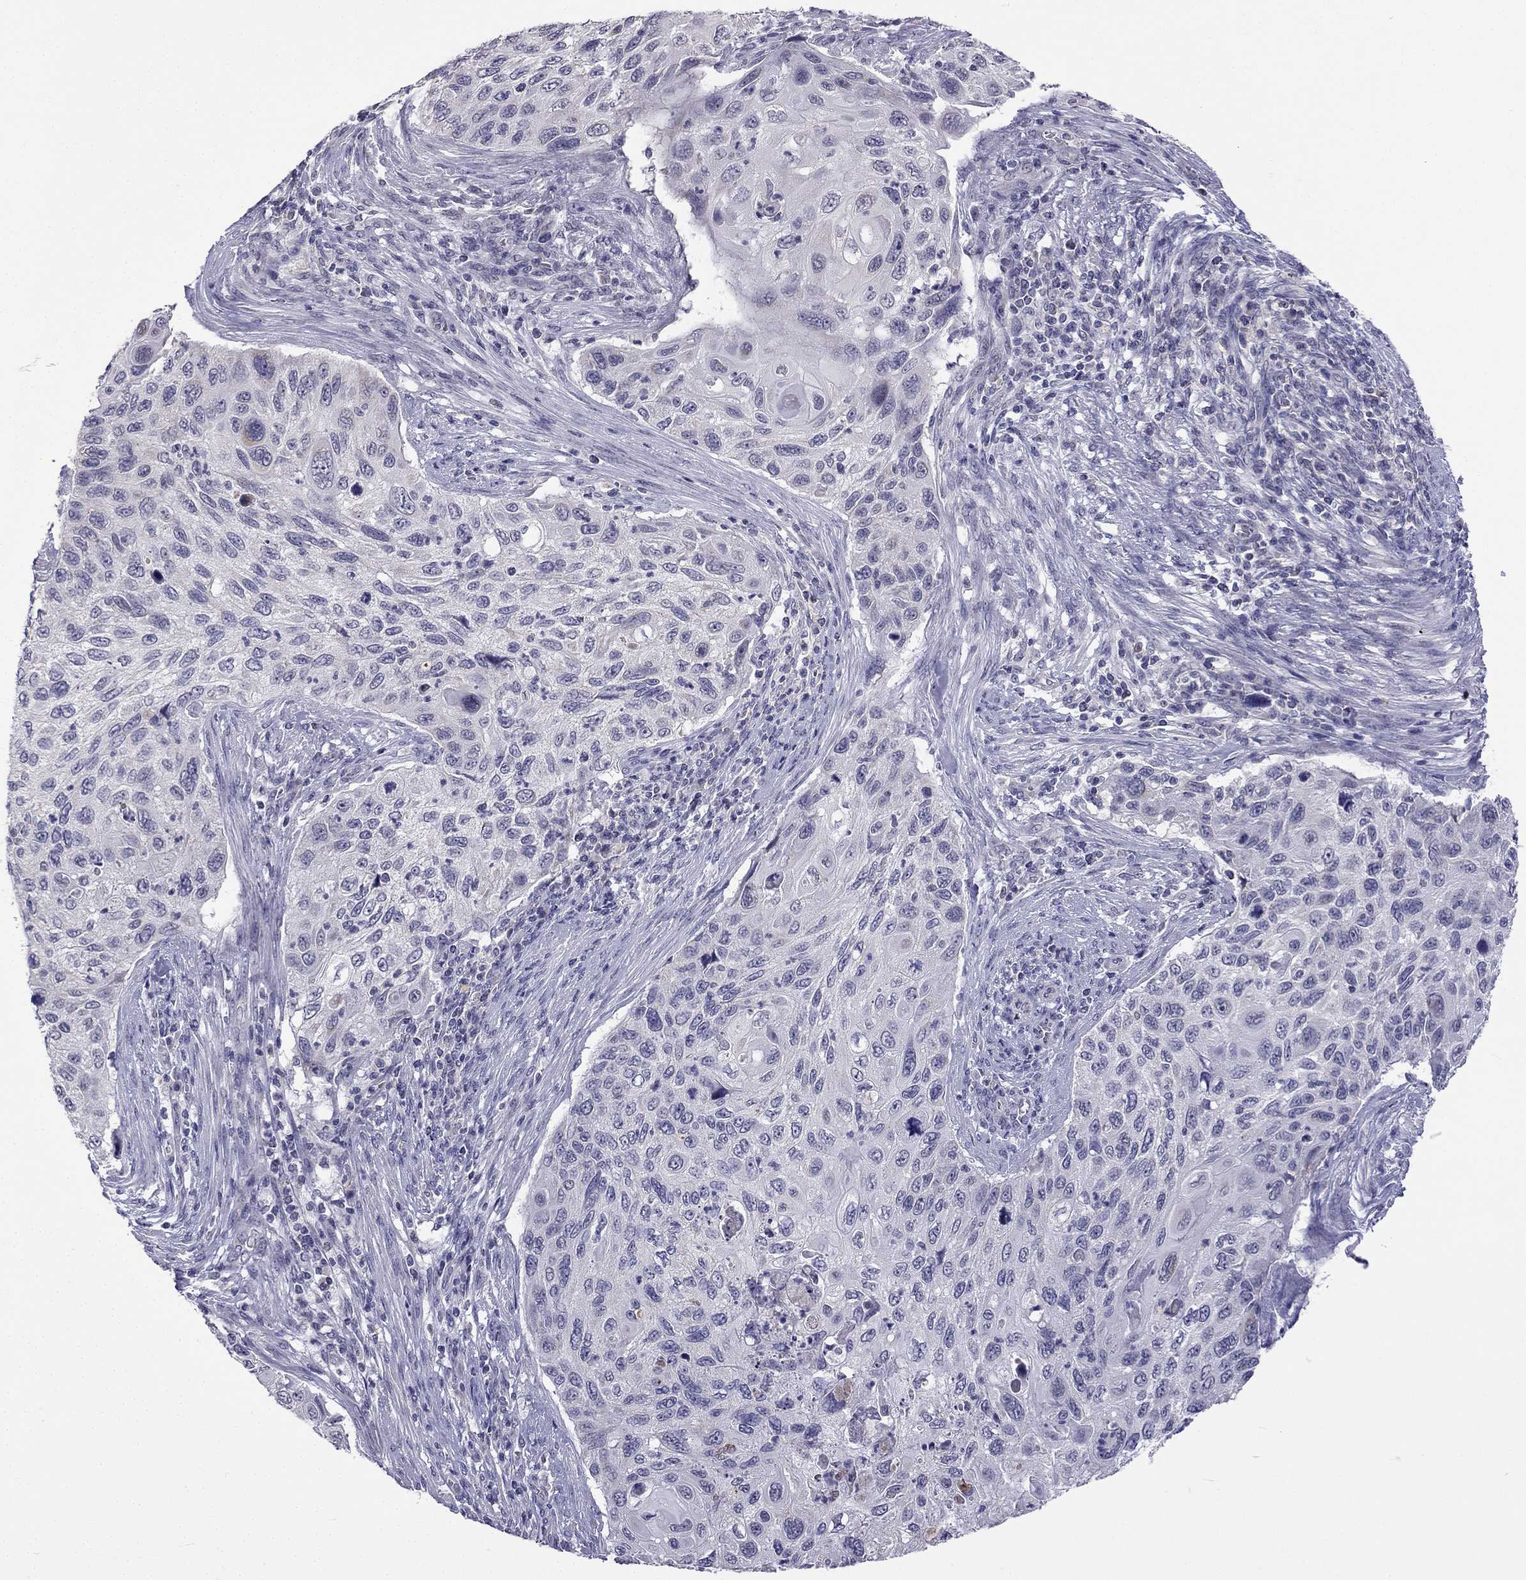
{"staining": {"intensity": "negative", "quantity": "none", "location": "none"}, "tissue": "cervical cancer", "cell_type": "Tumor cells", "image_type": "cancer", "snomed": [{"axis": "morphology", "description": "Squamous cell carcinoma, NOS"}, {"axis": "topography", "description": "Cervix"}], "caption": "An immunohistochemistry image of cervical cancer is shown. There is no staining in tumor cells of cervical cancer.", "gene": "C5orf49", "patient": {"sex": "female", "age": 70}}